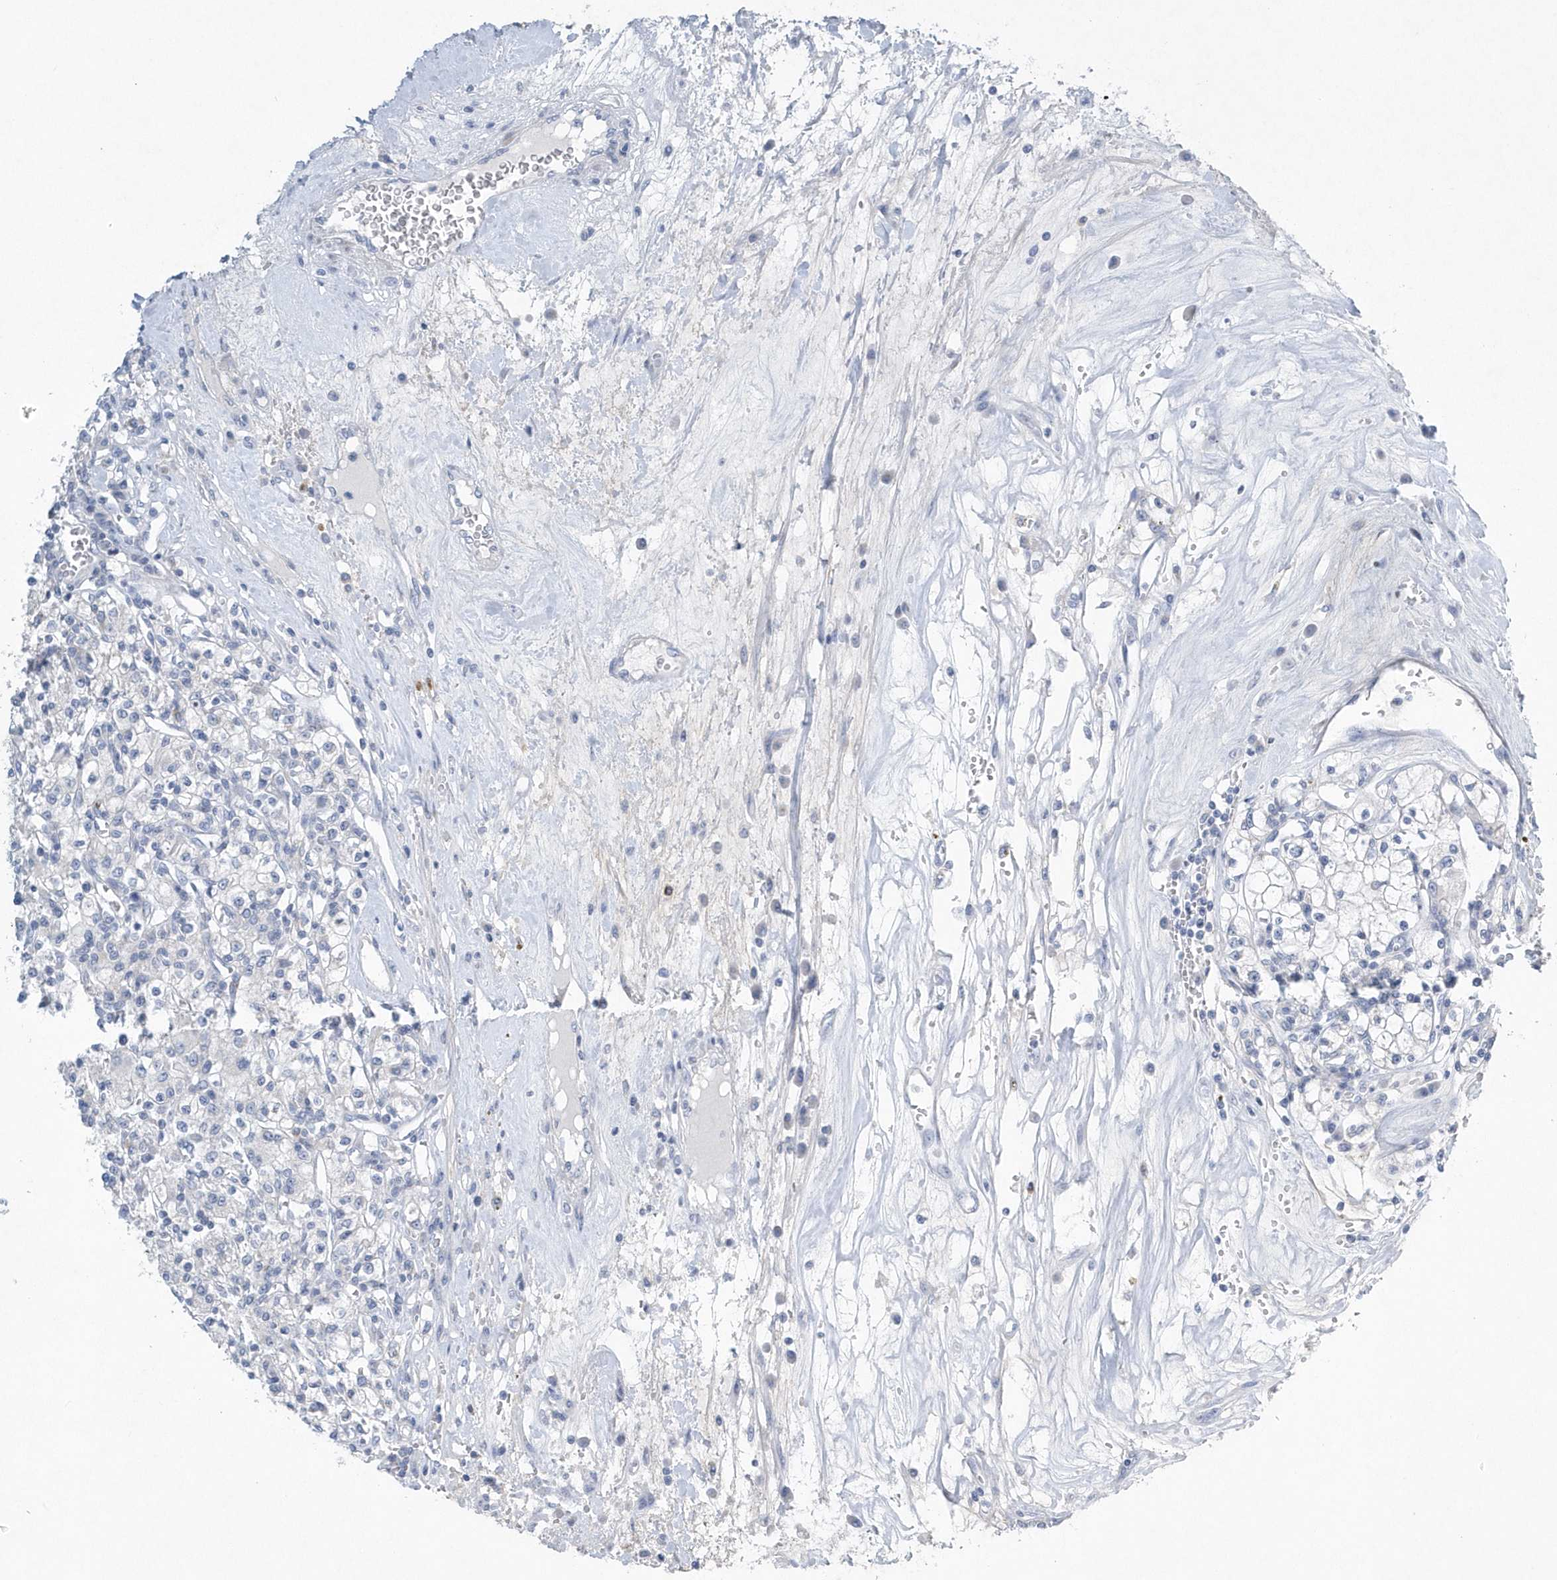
{"staining": {"intensity": "negative", "quantity": "none", "location": "none"}, "tissue": "renal cancer", "cell_type": "Tumor cells", "image_type": "cancer", "snomed": [{"axis": "morphology", "description": "Adenocarcinoma, NOS"}, {"axis": "topography", "description": "Kidney"}], "caption": "Adenocarcinoma (renal) was stained to show a protein in brown. There is no significant expression in tumor cells.", "gene": "SPATA18", "patient": {"sex": "female", "age": 59}}